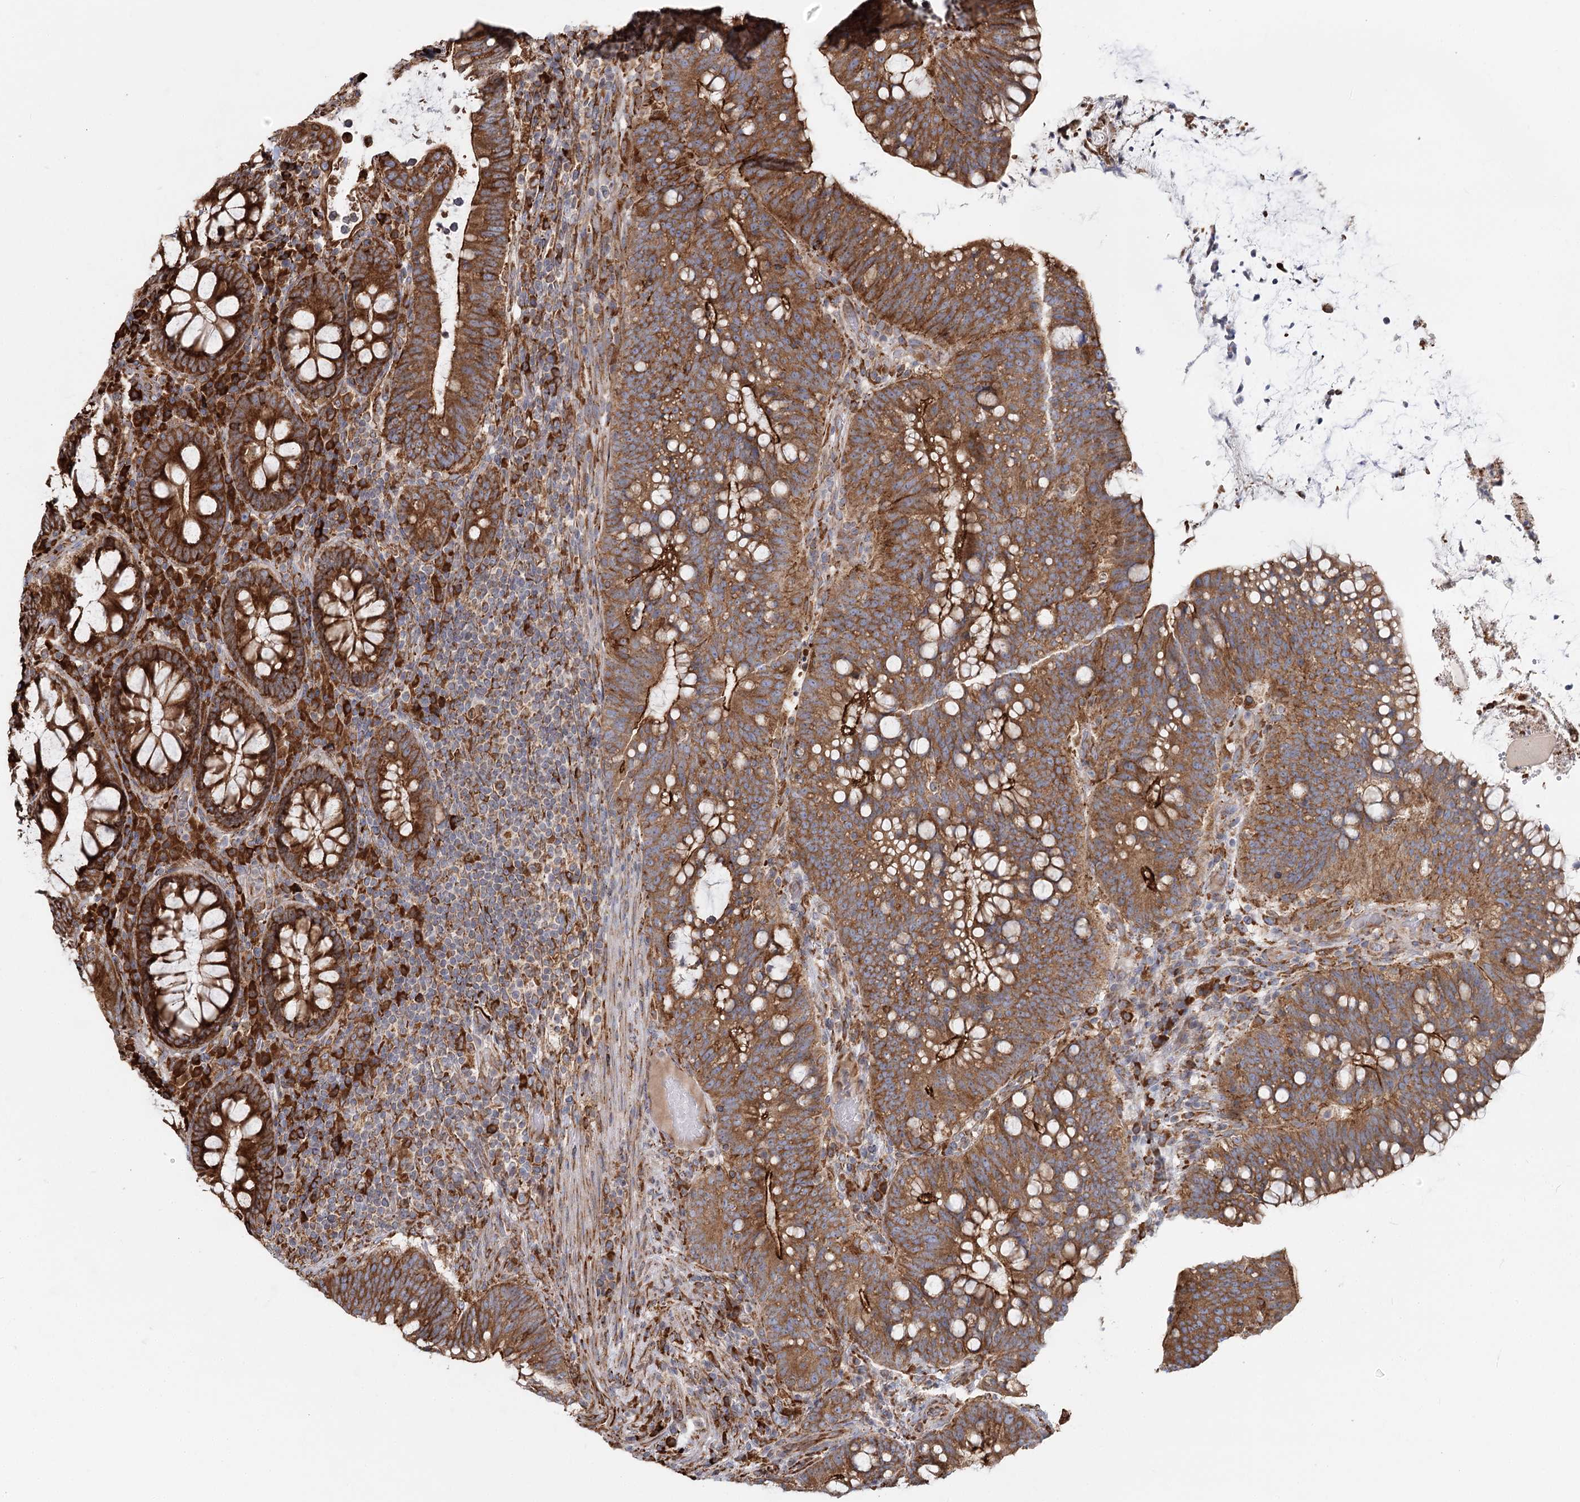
{"staining": {"intensity": "moderate", "quantity": ">75%", "location": "cytoplasmic/membranous"}, "tissue": "colorectal cancer", "cell_type": "Tumor cells", "image_type": "cancer", "snomed": [{"axis": "morphology", "description": "Adenocarcinoma, NOS"}, {"axis": "topography", "description": "Colon"}], "caption": "IHC image of colorectal cancer (adenocarcinoma) stained for a protein (brown), which demonstrates medium levels of moderate cytoplasmic/membranous positivity in approximately >75% of tumor cells.", "gene": "TAS1R1", "patient": {"sex": "female", "age": 66}}